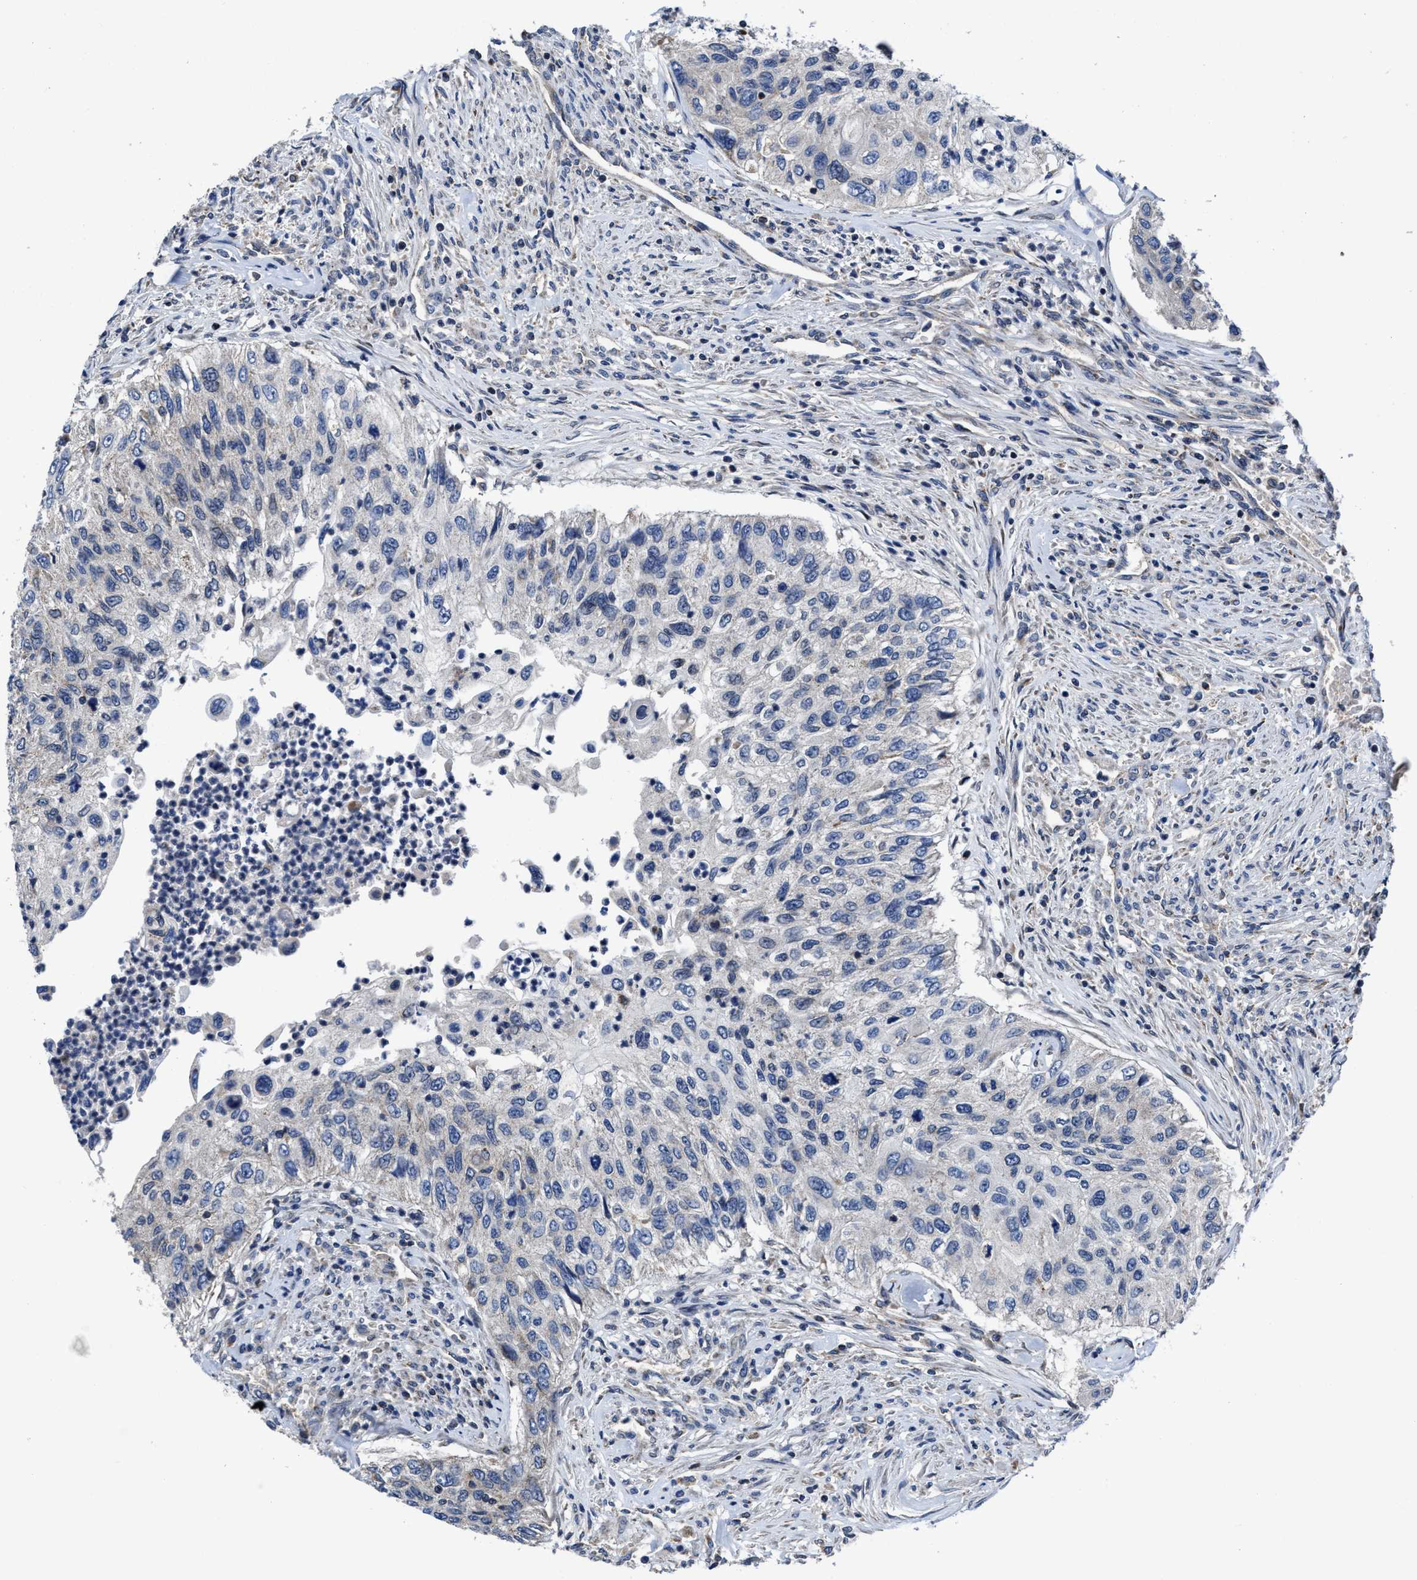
{"staining": {"intensity": "negative", "quantity": "none", "location": "none"}, "tissue": "urothelial cancer", "cell_type": "Tumor cells", "image_type": "cancer", "snomed": [{"axis": "morphology", "description": "Urothelial carcinoma, High grade"}, {"axis": "topography", "description": "Urinary bladder"}], "caption": "DAB (3,3'-diaminobenzidine) immunohistochemical staining of human urothelial cancer reveals no significant expression in tumor cells.", "gene": "CACNA1D", "patient": {"sex": "female", "age": 60}}